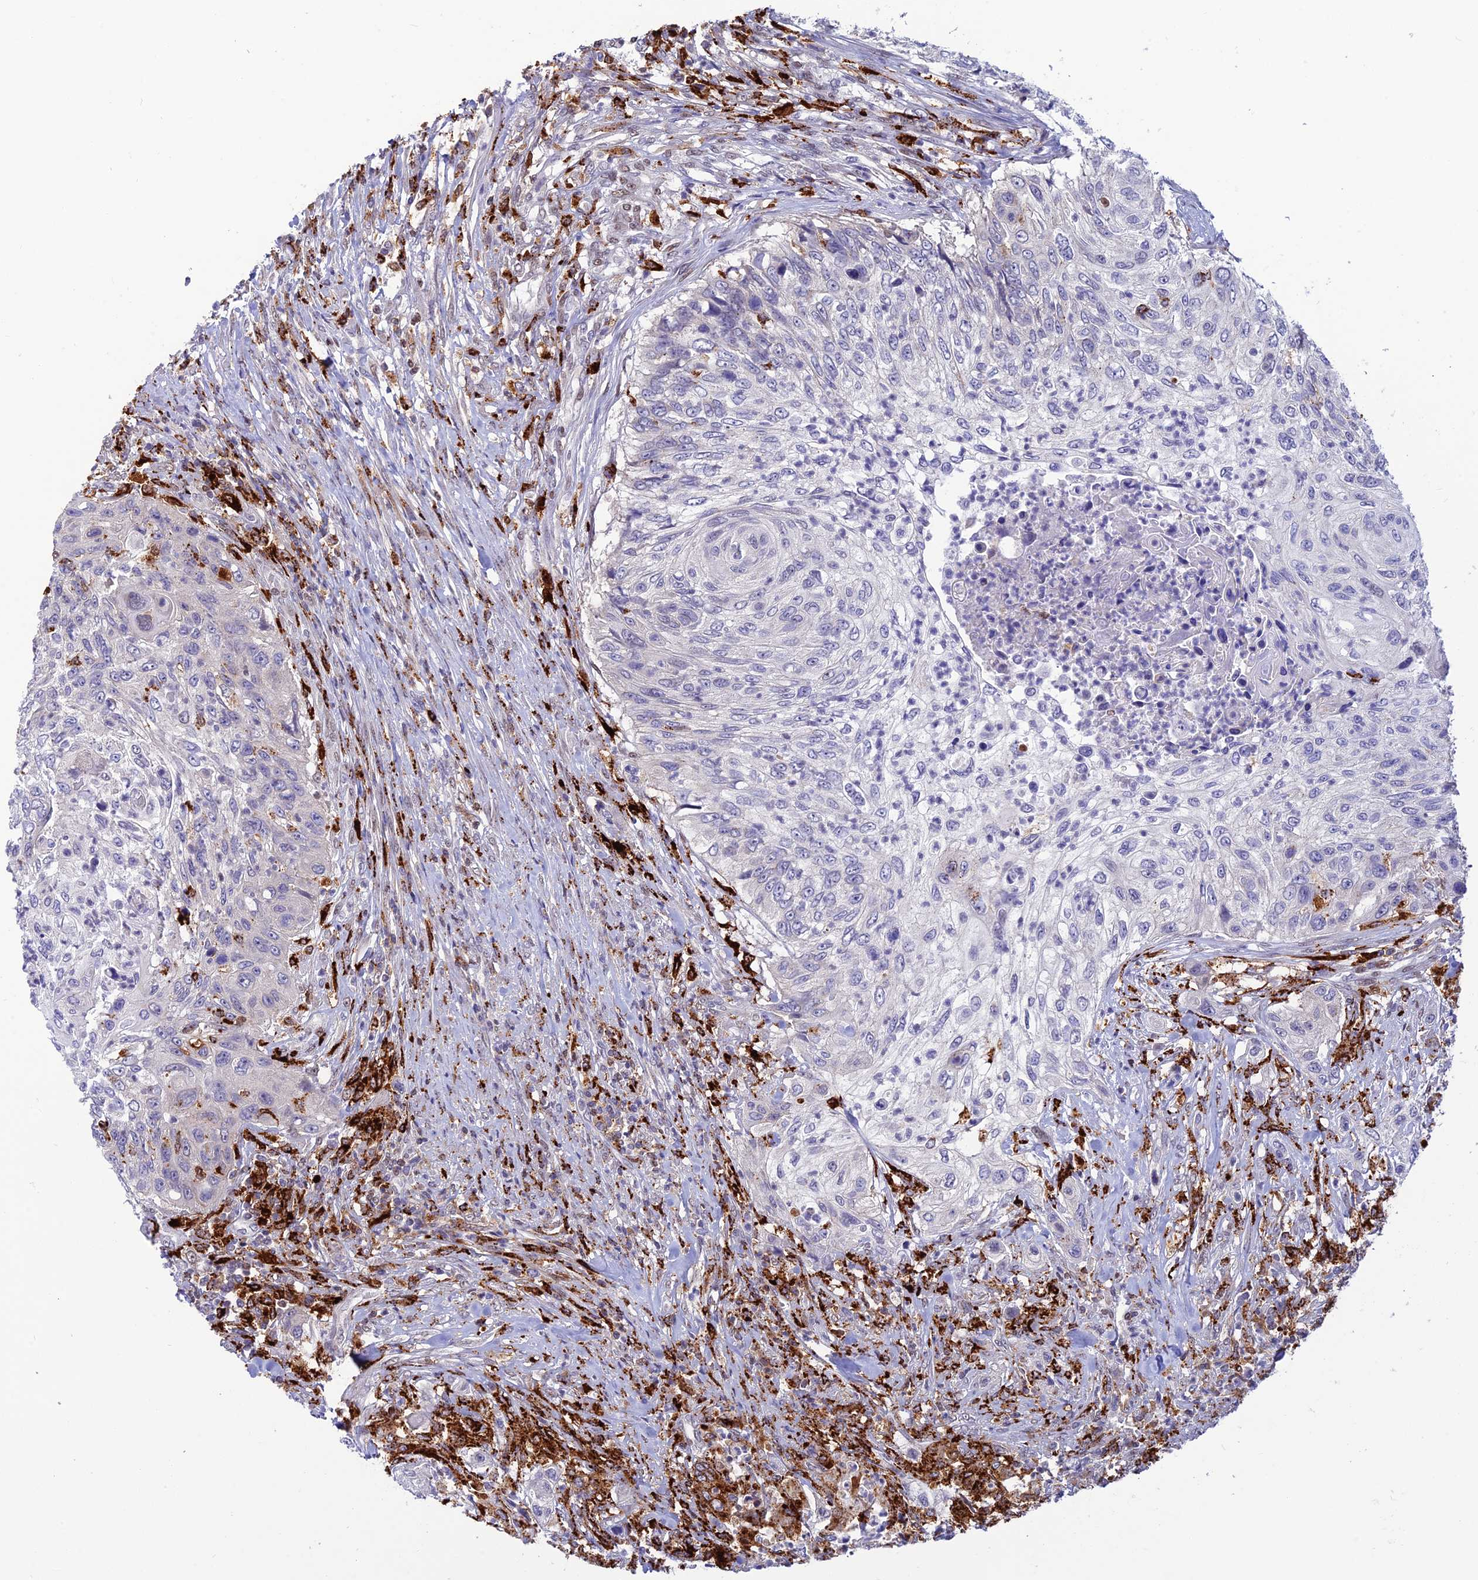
{"staining": {"intensity": "negative", "quantity": "none", "location": "none"}, "tissue": "urothelial cancer", "cell_type": "Tumor cells", "image_type": "cancer", "snomed": [{"axis": "morphology", "description": "Urothelial carcinoma, High grade"}, {"axis": "topography", "description": "Urinary bladder"}], "caption": "Photomicrograph shows no significant protein positivity in tumor cells of urothelial carcinoma (high-grade).", "gene": "HIC1", "patient": {"sex": "female", "age": 60}}